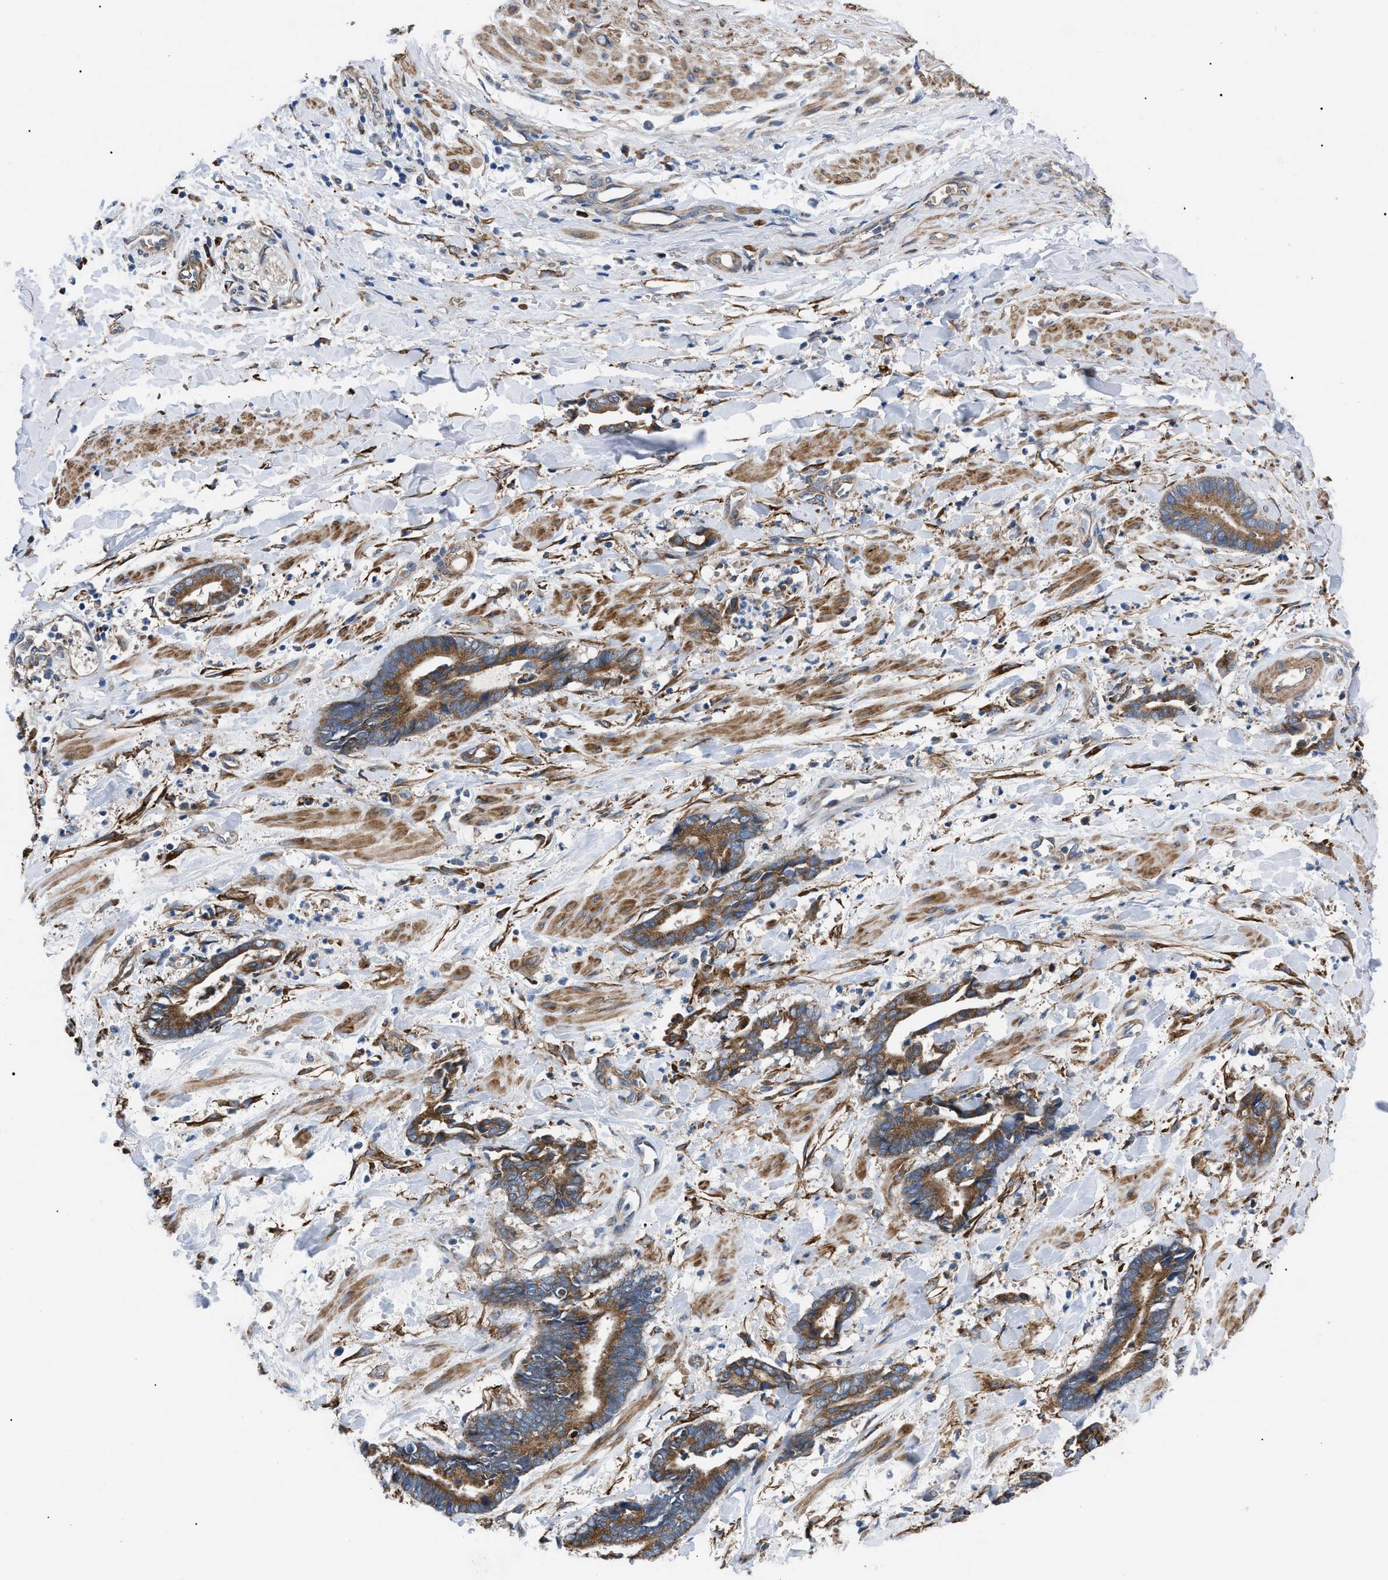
{"staining": {"intensity": "moderate", "quantity": ">75%", "location": "cytoplasmic/membranous"}, "tissue": "cervical cancer", "cell_type": "Tumor cells", "image_type": "cancer", "snomed": [{"axis": "morphology", "description": "Adenocarcinoma, NOS"}, {"axis": "topography", "description": "Cervix"}], "caption": "Immunohistochemical staining of human cervical cancer exhibits medium levels of moderate cytoplasmic/membranous protein positivity in about >75% of tumor cells.", "gene": "MYO10", "patient": {"sex": "female", "age": 44}}